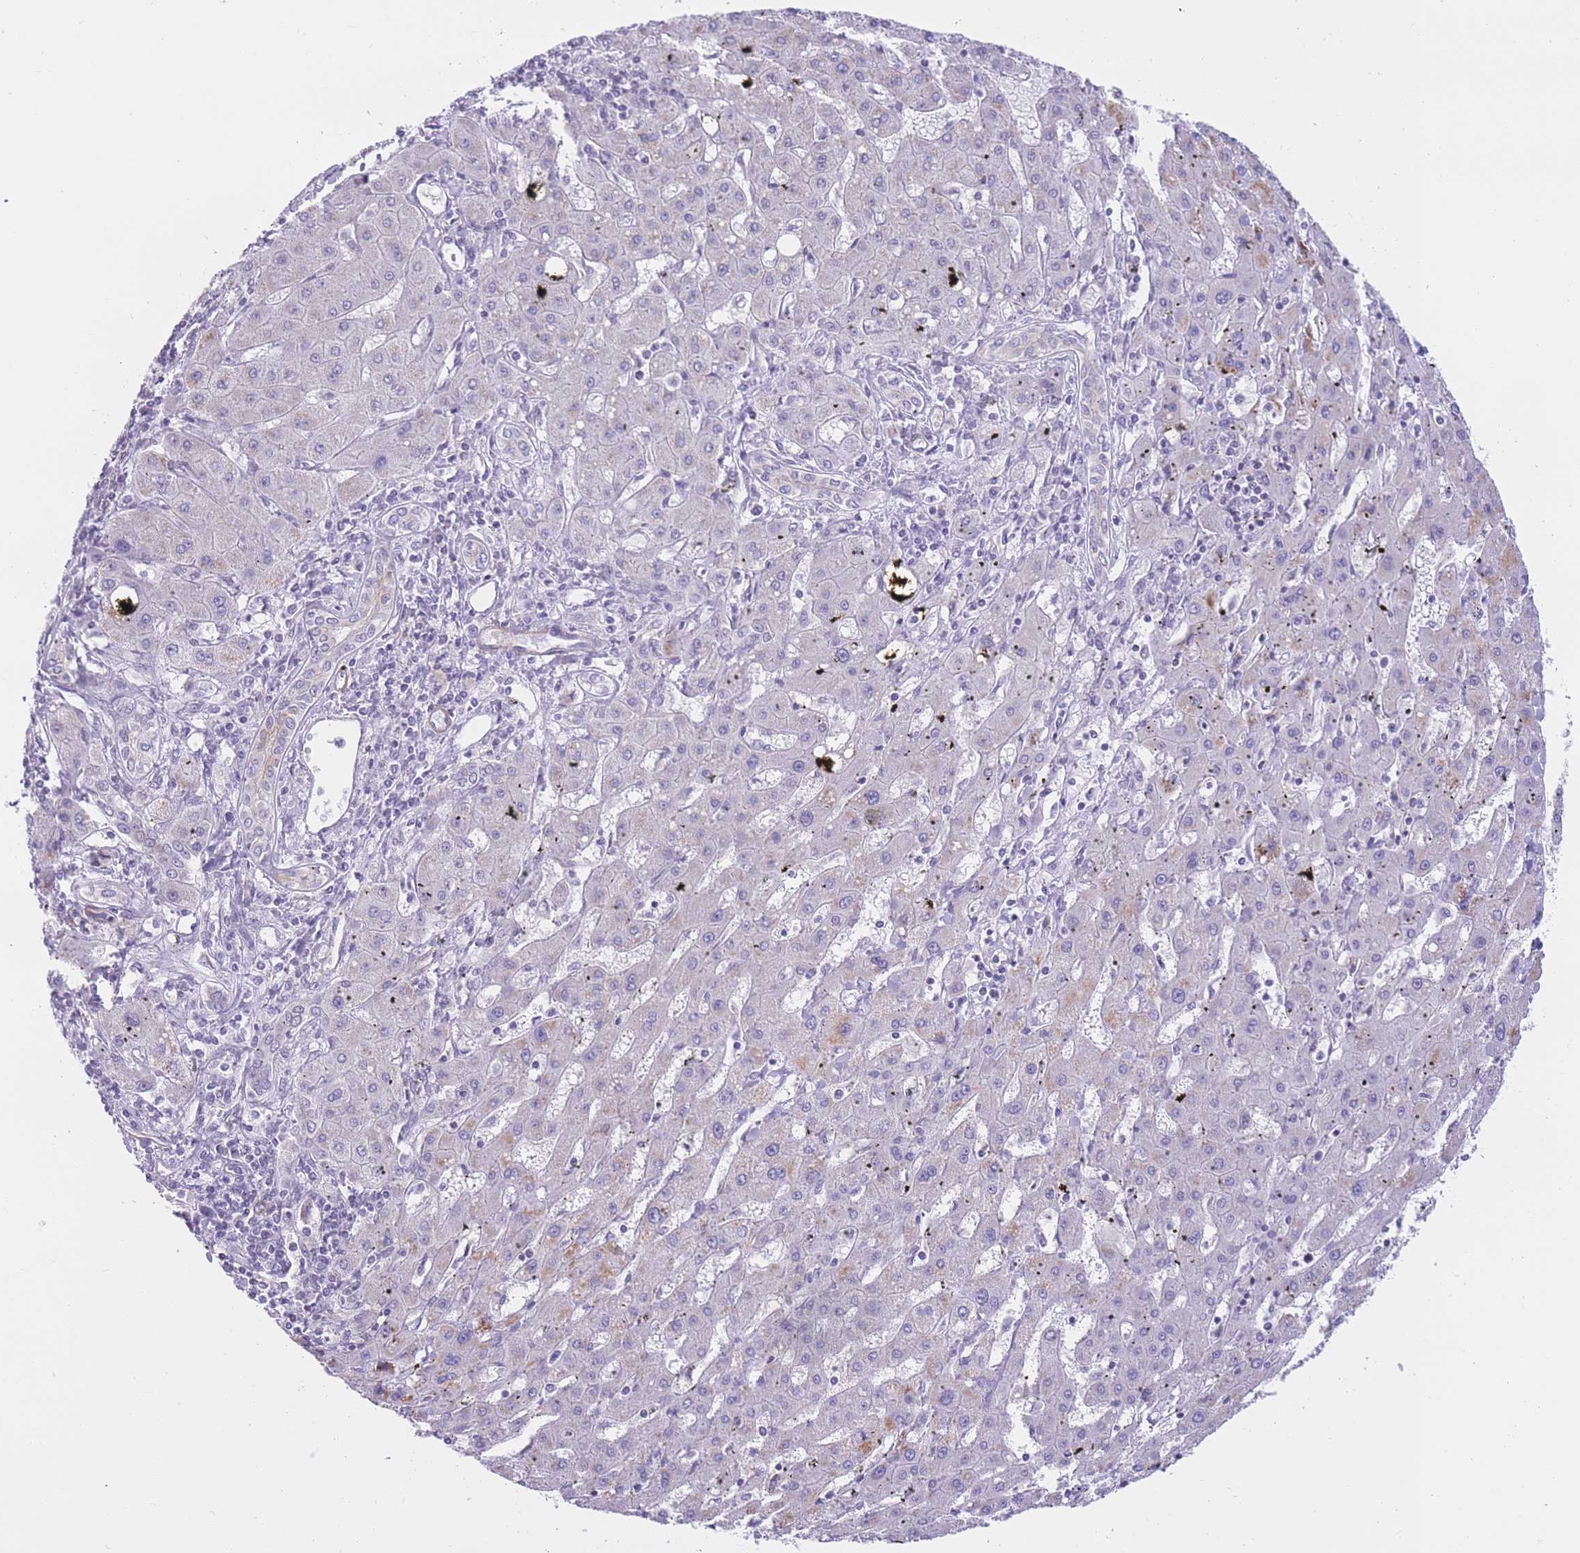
{"staining": {"intensity": "negative", "quantity": "none", "location": "none"}, "tissue": "liver cancer", "cell_type": "Tumor cells", "image_type": "cancer", "snomed": [{"axis": "morphology", "description": "Carcinoma, Hepatocellular, NOS"}, {"axis": "topography", "description": "Liver"}], "caption": "A histopathology image of liver cancer stained for a protein displays no brown staining in tumor cells. (Immunohistochemistry, brightfield microscopy, high magnification).", "gene": "OR11H12", "patient": {"sex": "male", "age": 72}}